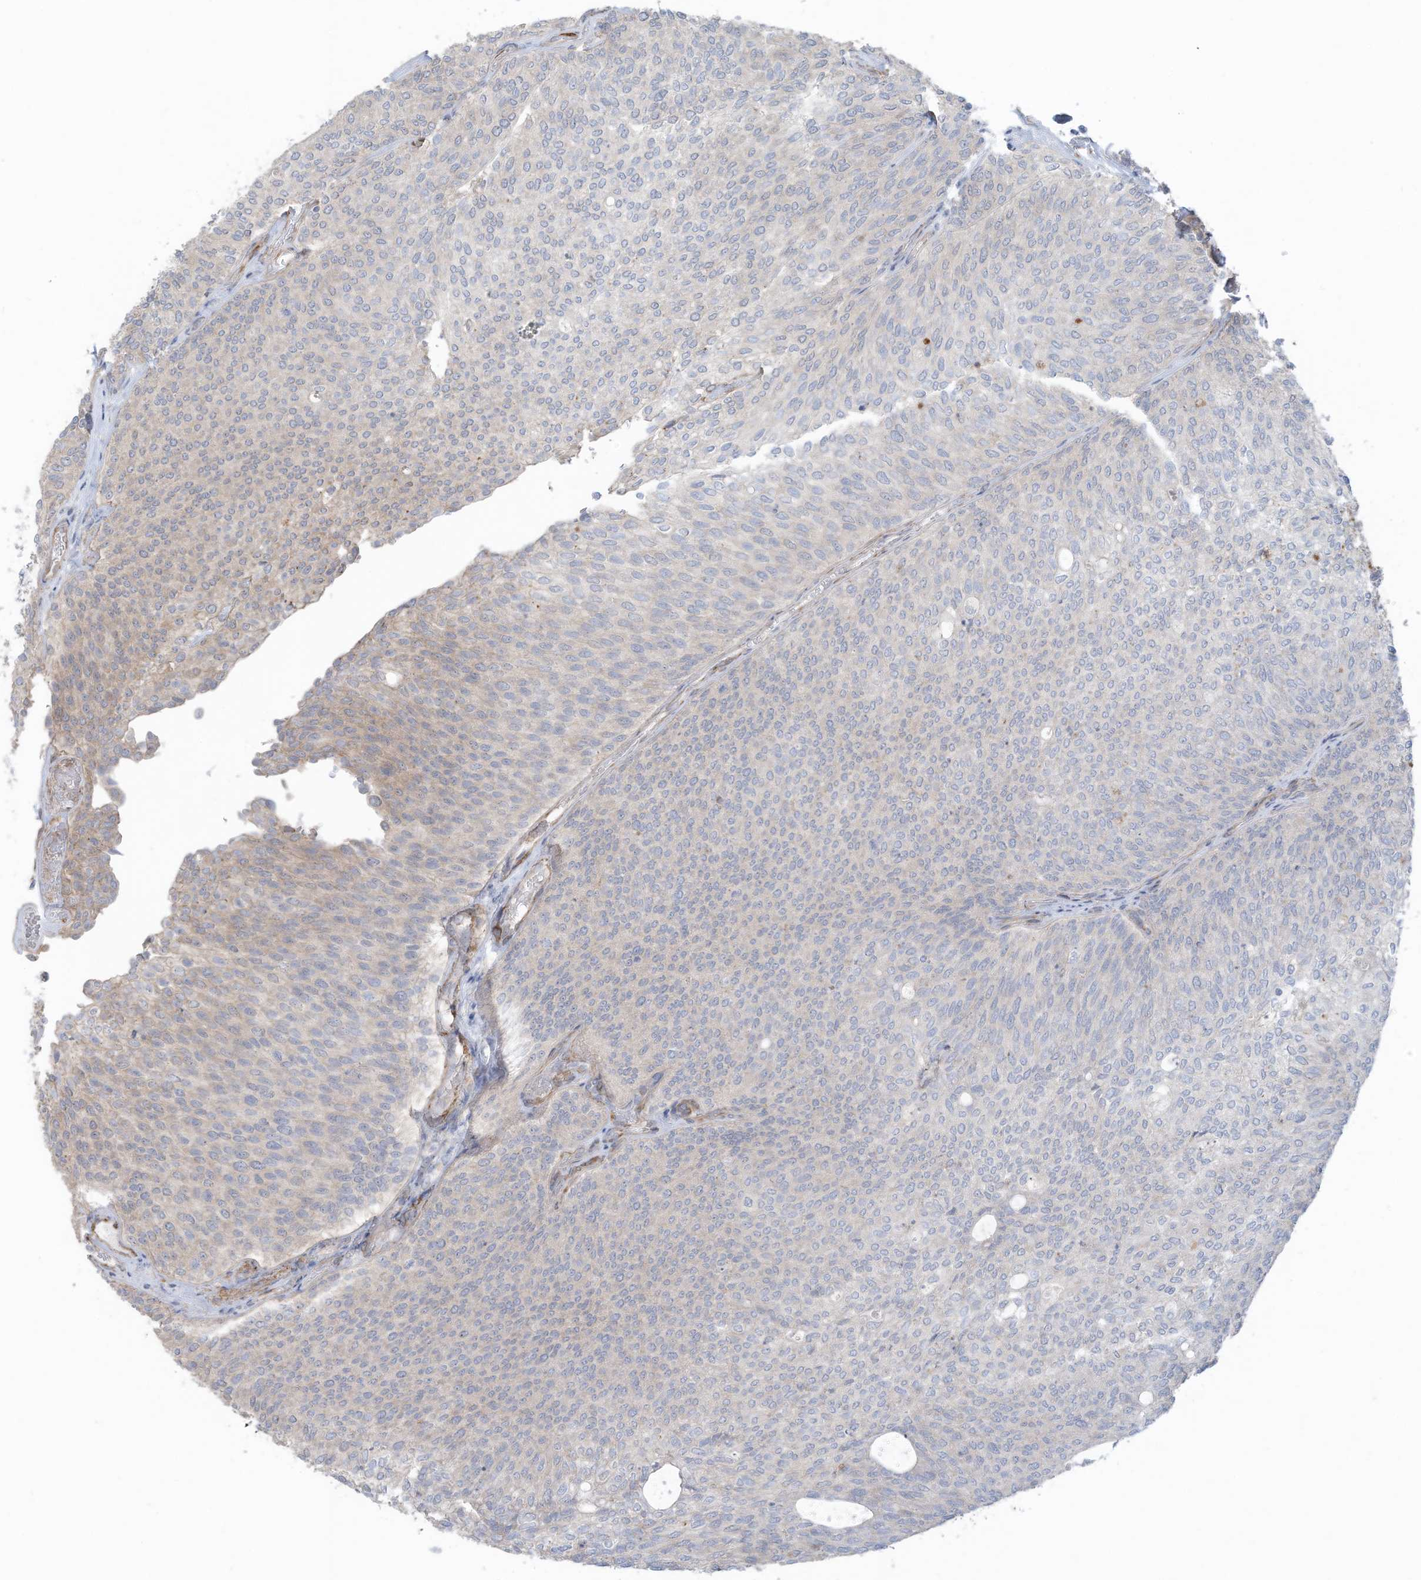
{"staining": {"intensity": "negative", "quantity": "none", "location": "none"}, "tissue": "urothelial cancer", "cell_type": "Tumor cells", "image_type": "cancer", "snomed": [{"axis": "morphology", "description": "Urothelial carcinoma, Low grade"}, {"axis": "topography", "description": "Urinary bladder"}], "caption": "High magnification brightfield microscopy of urothelial carcinoma (low-grade) stained with DAB (3,3'-diaminobenzidine) (brown) and counterstained with hematoxylin (blue): tumor cells show no significant positivity.", "gene": "SLC17A7", "patient": {"sex": "female", "age": 79}}